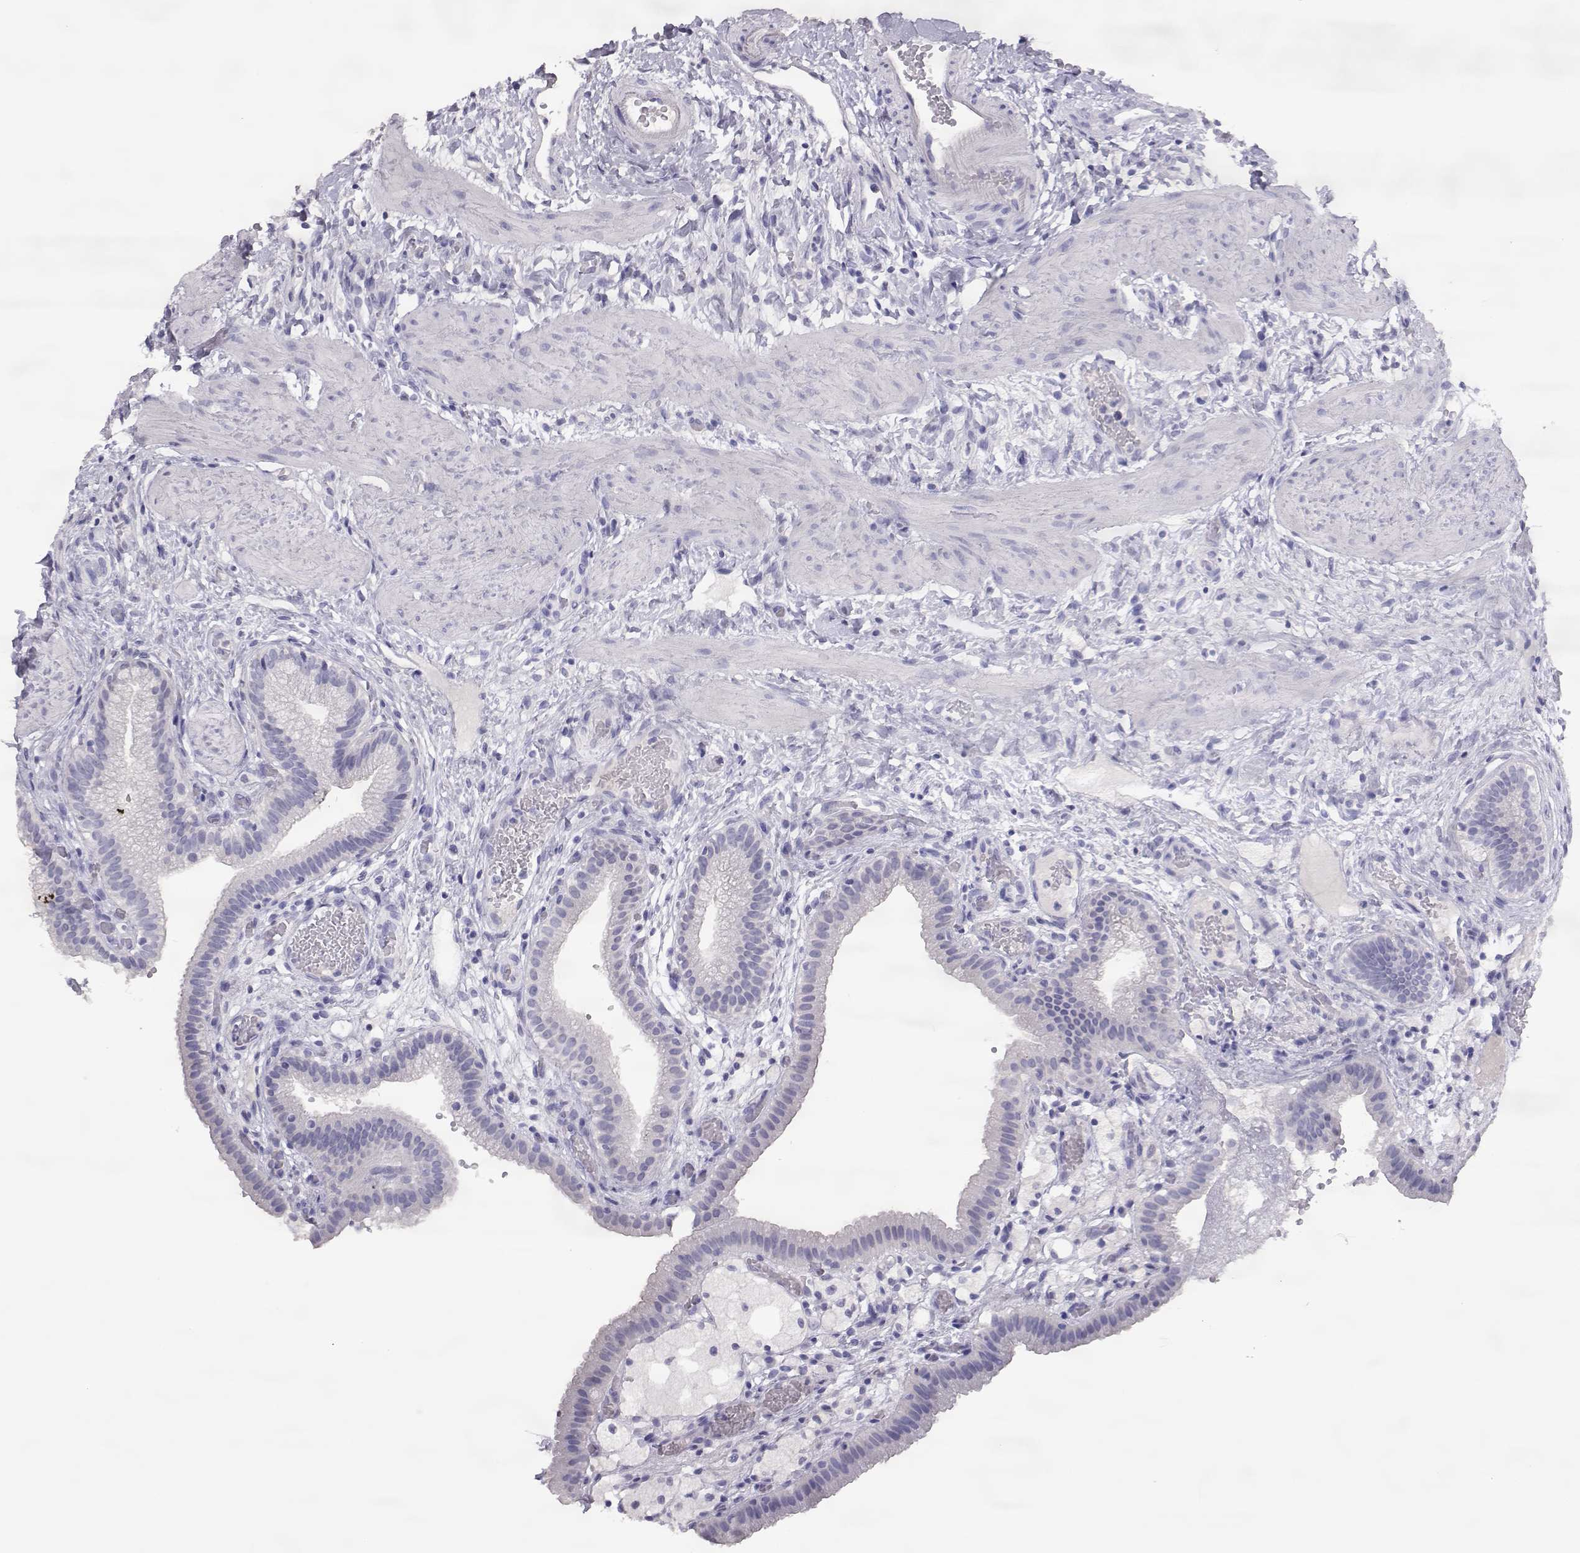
{"staining": {"intensity": "negative", "quantity": "none", "location": "none"}, "tissue": "gallbladder", "cell_type": "Glandular cells", "image_type": "normal", "snomed": [{"axis": "morphology", "description": "Normal tissue, NOS"}, {"axis": "topography", "description": "Gallbladder"}], "caption": "The immunohistochemistry histopathology image has no significant positivity in glandular cells of gallbladder.", "gene": "PMCH", "patient": {"sex": "female", "age": 24}}